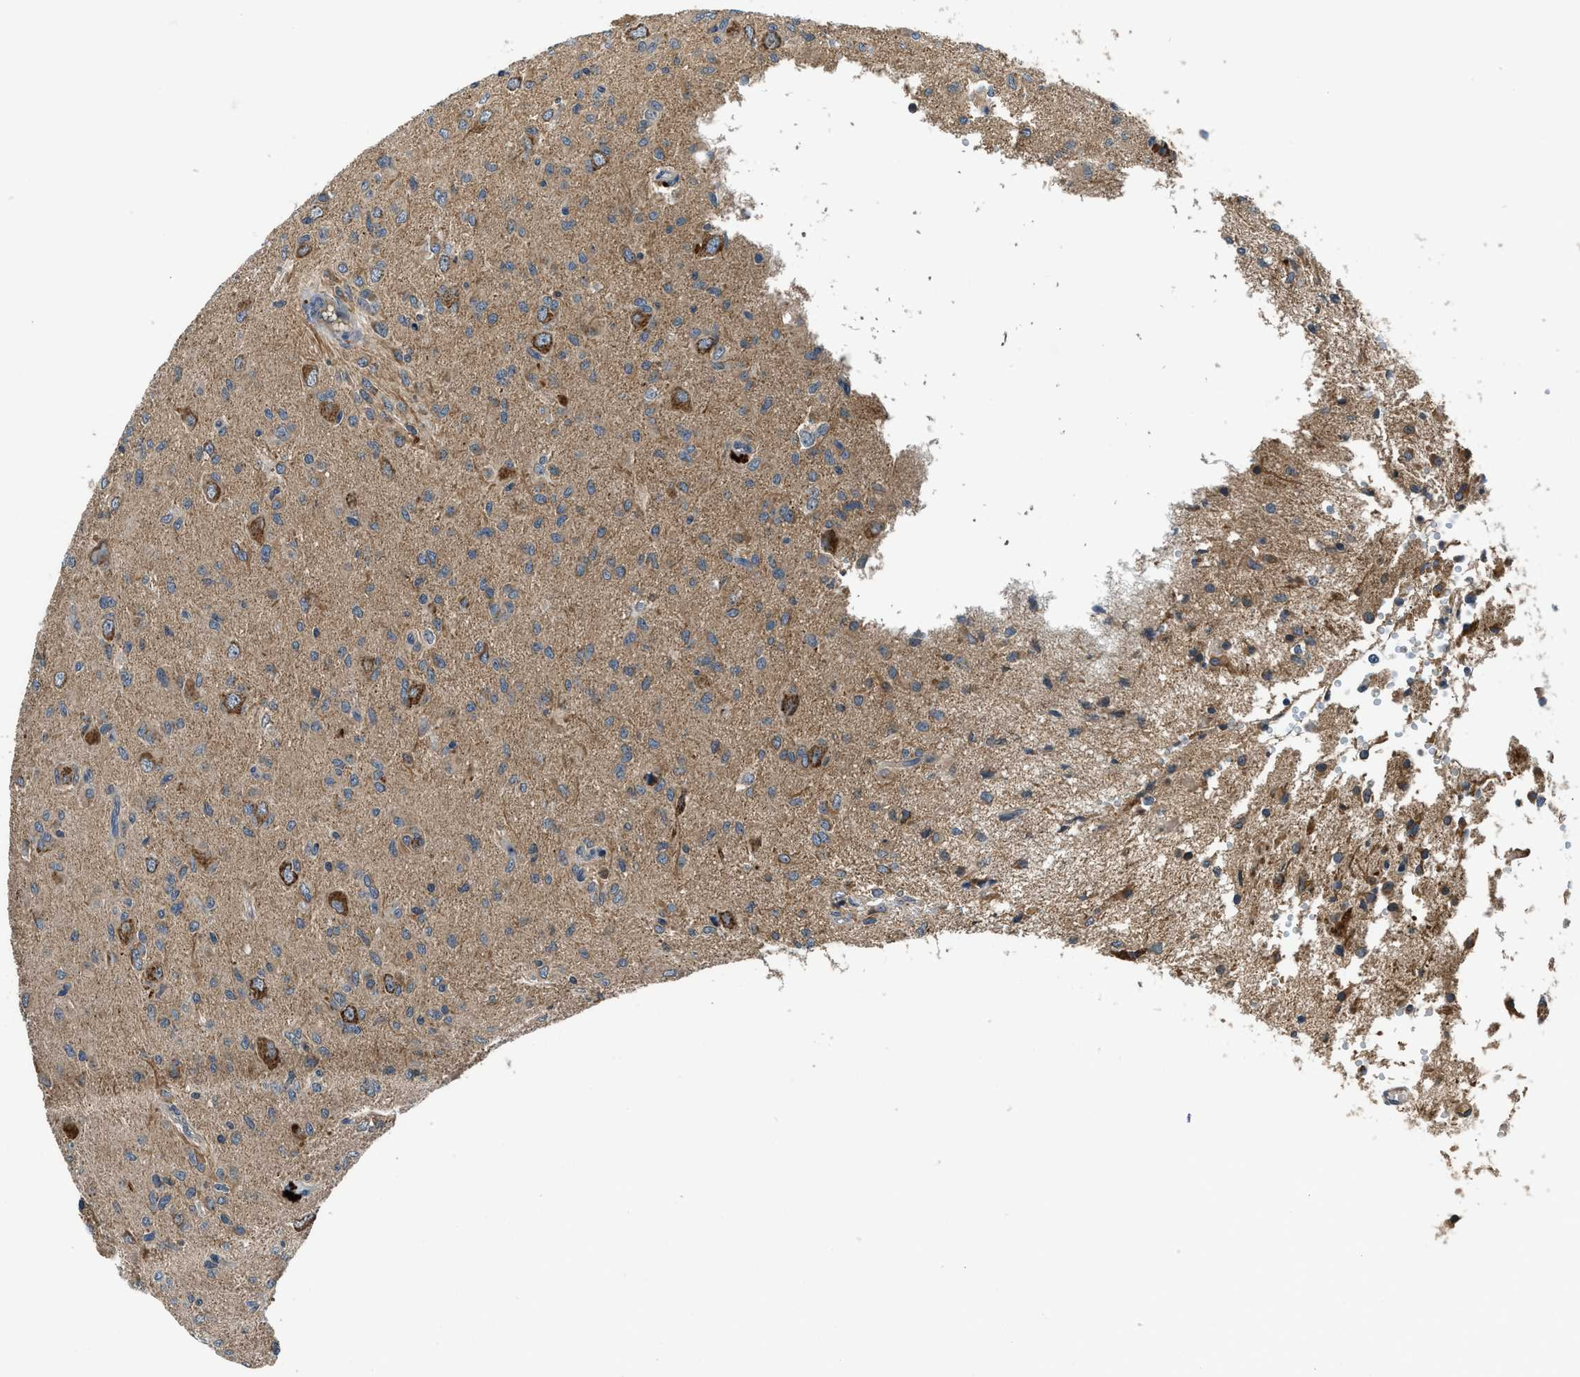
{"staining": {"intensity": "moderate", "quantity": ">75%", "location": "cytoplasmic/membranous"}, "tissue": "glioma", "cell_type": "Tumor cells", "image_type": "cancer", "snomed": [{"axis": "morphology", "description": "Glioma, malignant, High grade"}, {"axis": "topography", "description": "Brain"}], "caption": "Immunohistochemistry (IHC) (DAB) staining of glioma displays moderate cytoplasmic/membranous protein staining in about >75% of tumor cells. (DAB (3,3'-diaminobenzidine) IHC, brown staining for protein, blue staining for nuclei).", "gene": "PAFAH2", "patient": {"sex": "female", "age": 59}}